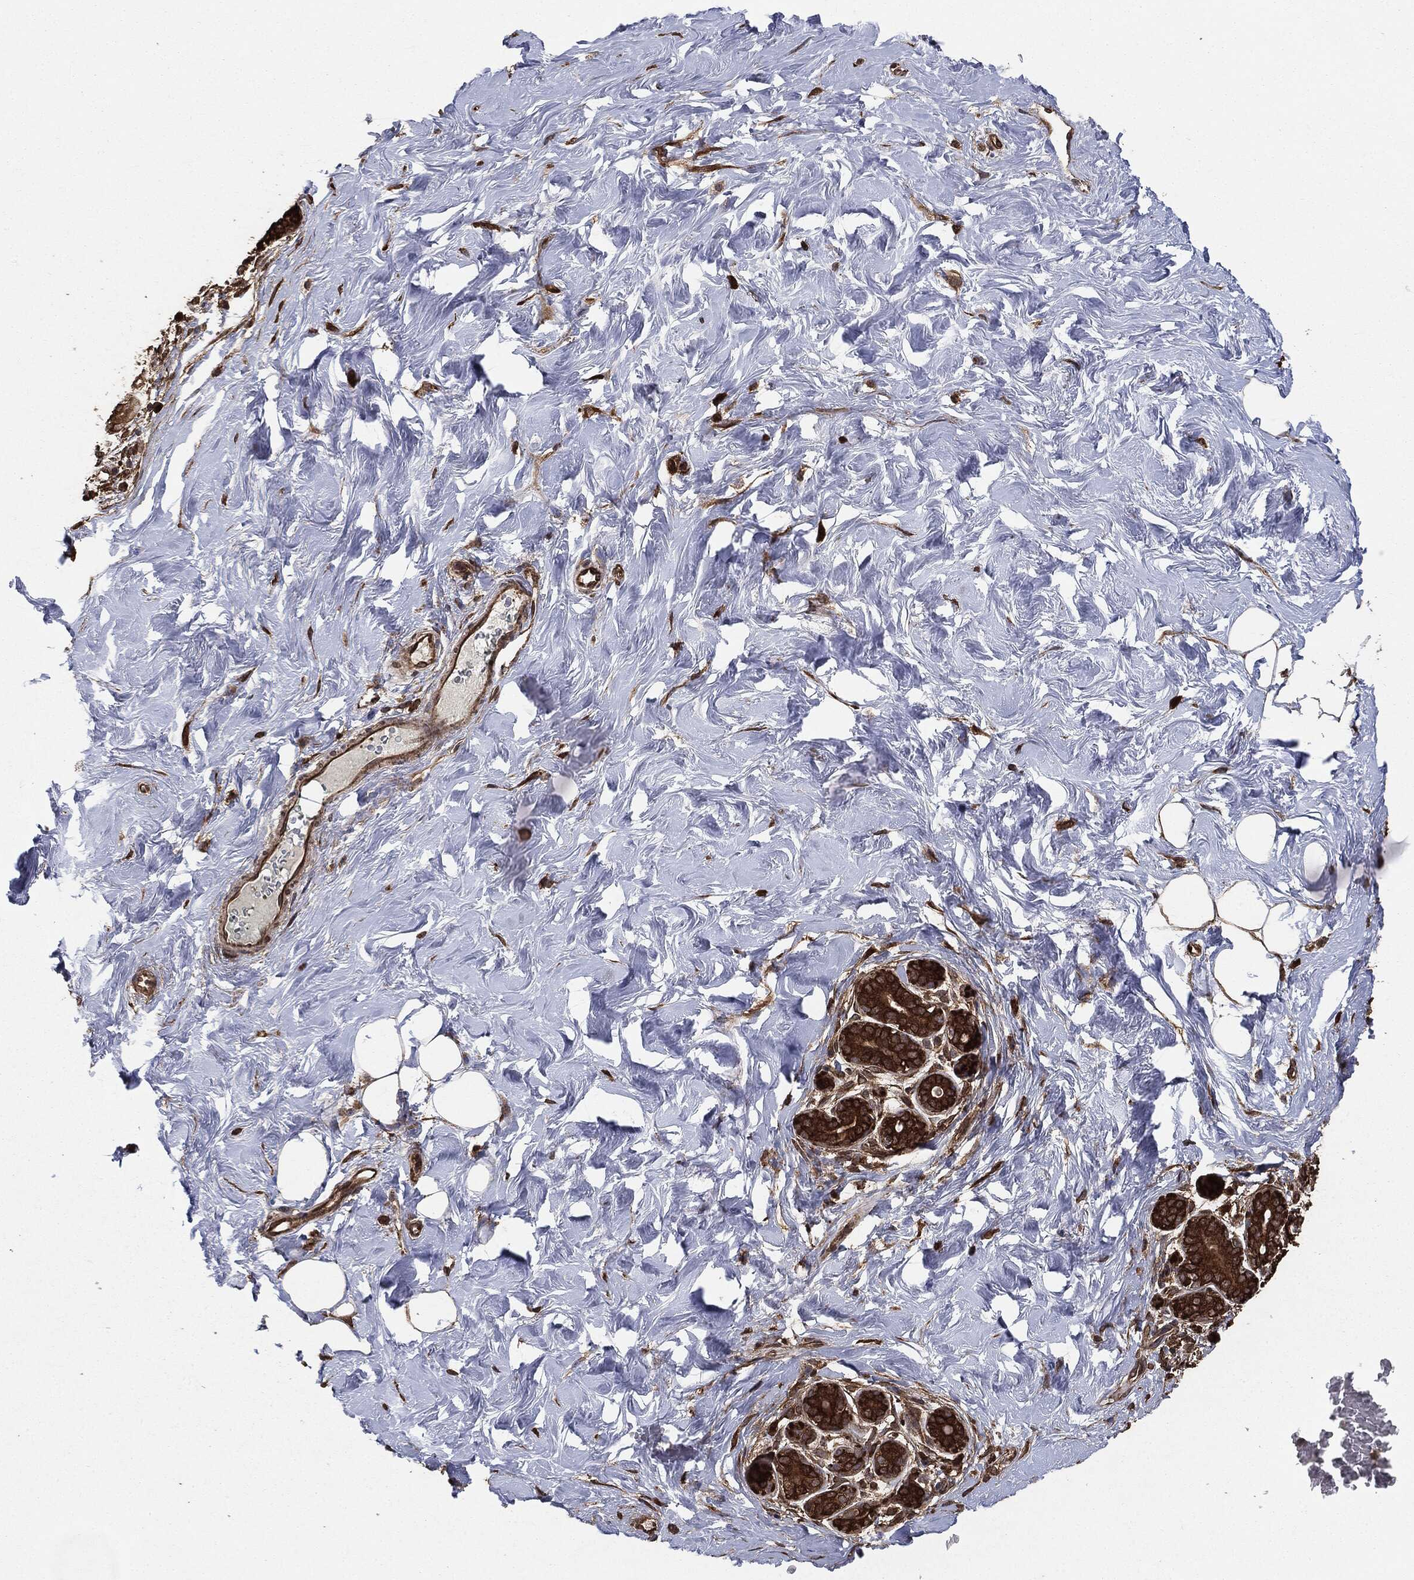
{"staining": {"intensity": "strong", "quantity": ">75%", "location": "cytoplasmic/membranous"}, "tissue": "breast", "cell_type": "Glandular cells", "image_type": "normal", "snomed": [{"axis": "morphology", "description": "Normal tissue, NOS"}, {"axis": "topography", "description": "Breast"}], "caption": "An immunohistochemistry (IHC) histopathology image of benign tissue is shown. Protein staining in brown labels strong cytoplasmic/membranous positivity in breast within glandular cells.", "gene": "NME1", "patient": {"sex": "female", "age": 43}}